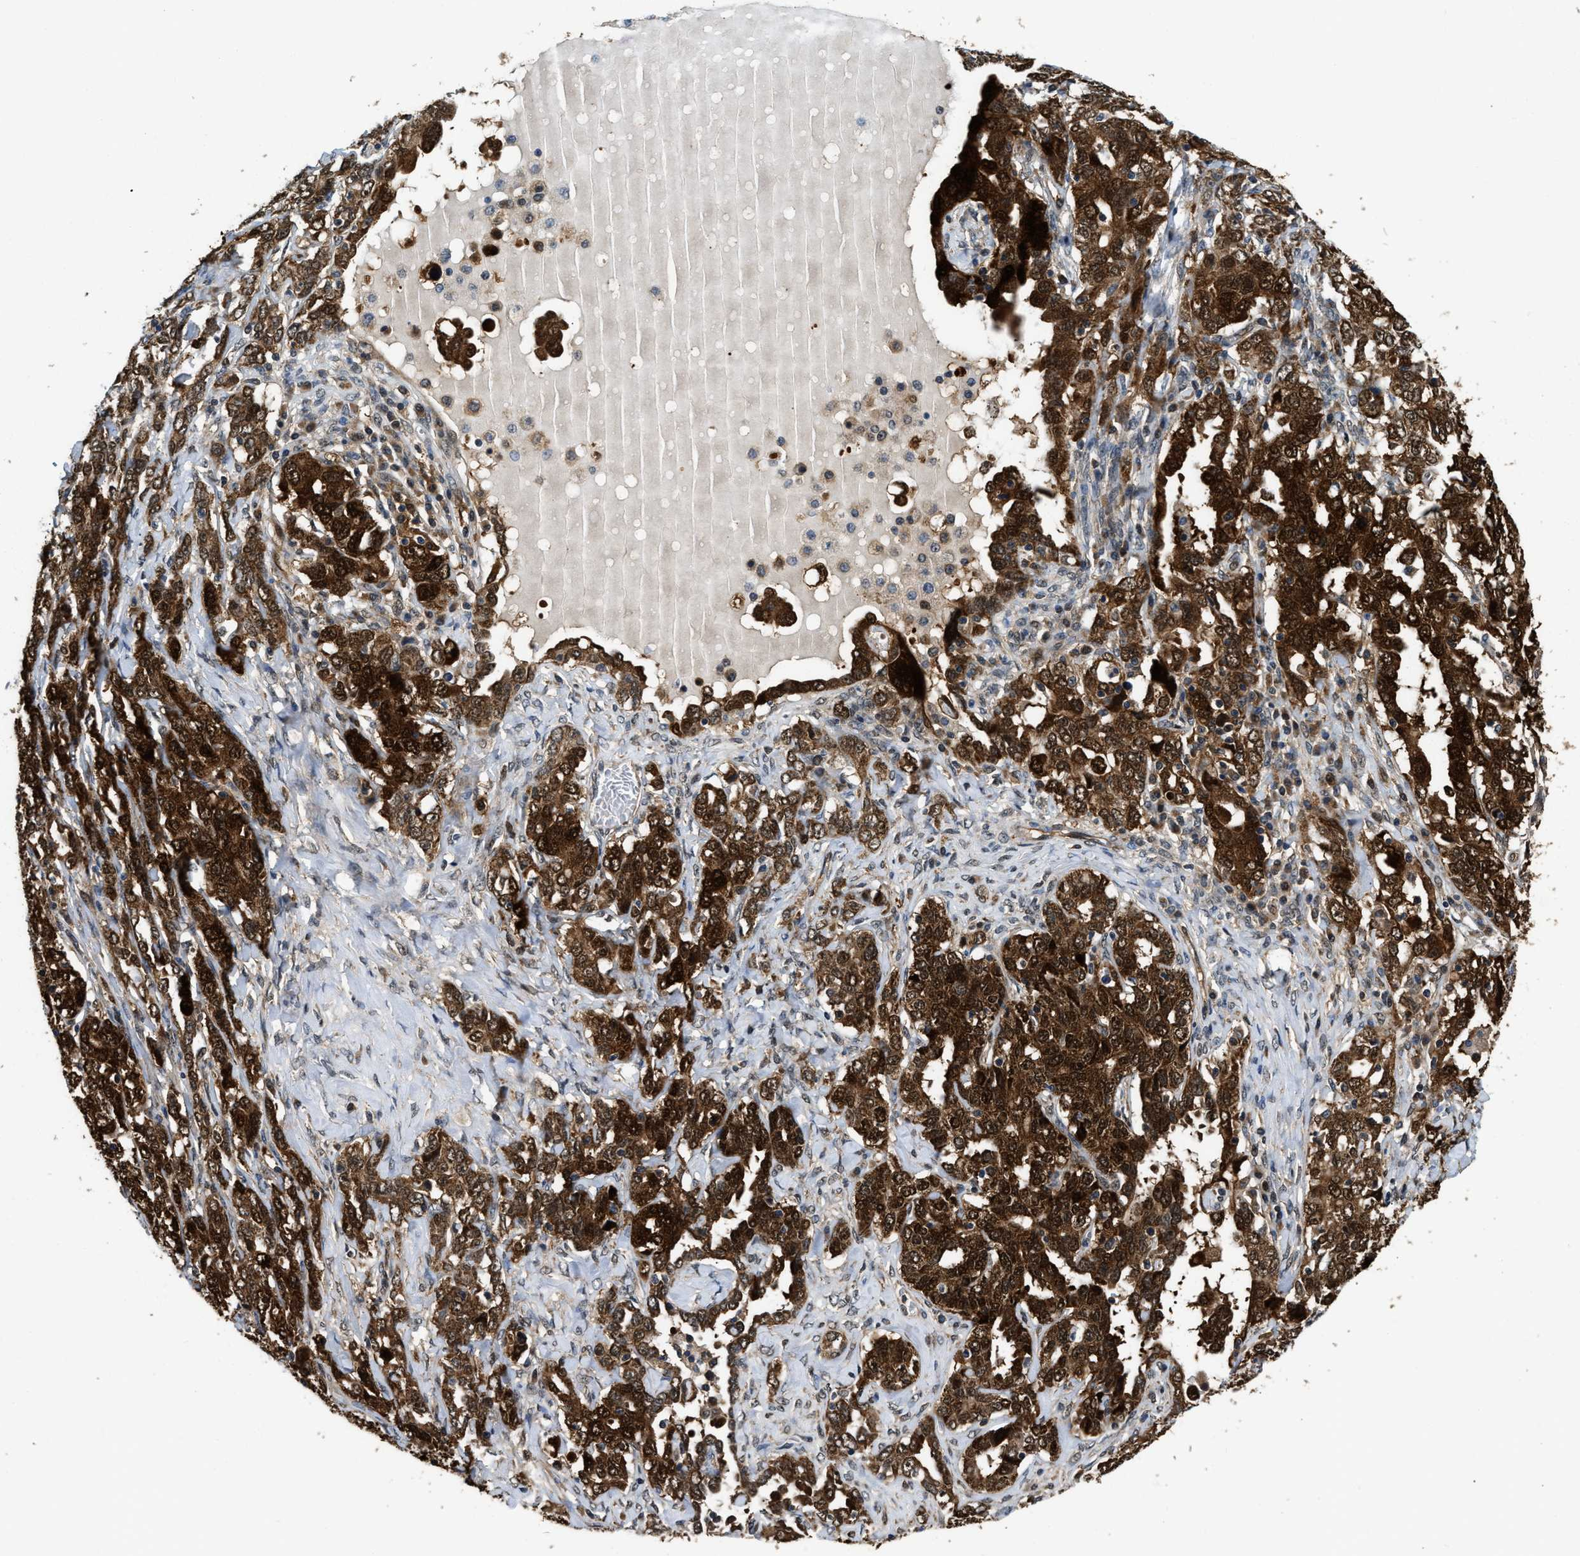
{"staining": {"intensity": "strong", "quantity": ">75%", "location": "cytoplasmic/membranous"}, "tissue": "ovarian cancer", "cell_type": "Tumor cells", "image_type": "cancer", "snomed": [{"axis": "morphology", "description": "Carcinoma, endometroid"}, {"axis": "topography", "description": "Ovary"}], "caption": "Ovarian cancer (endometroid carcinoma) was stained to show a protein in brown. There is high levels of strong cytoplasmic/membranous staining in approximately >75% of tumor cells.", "gene": "PPA1", "patient": {"sex": "female", "age": 62}}